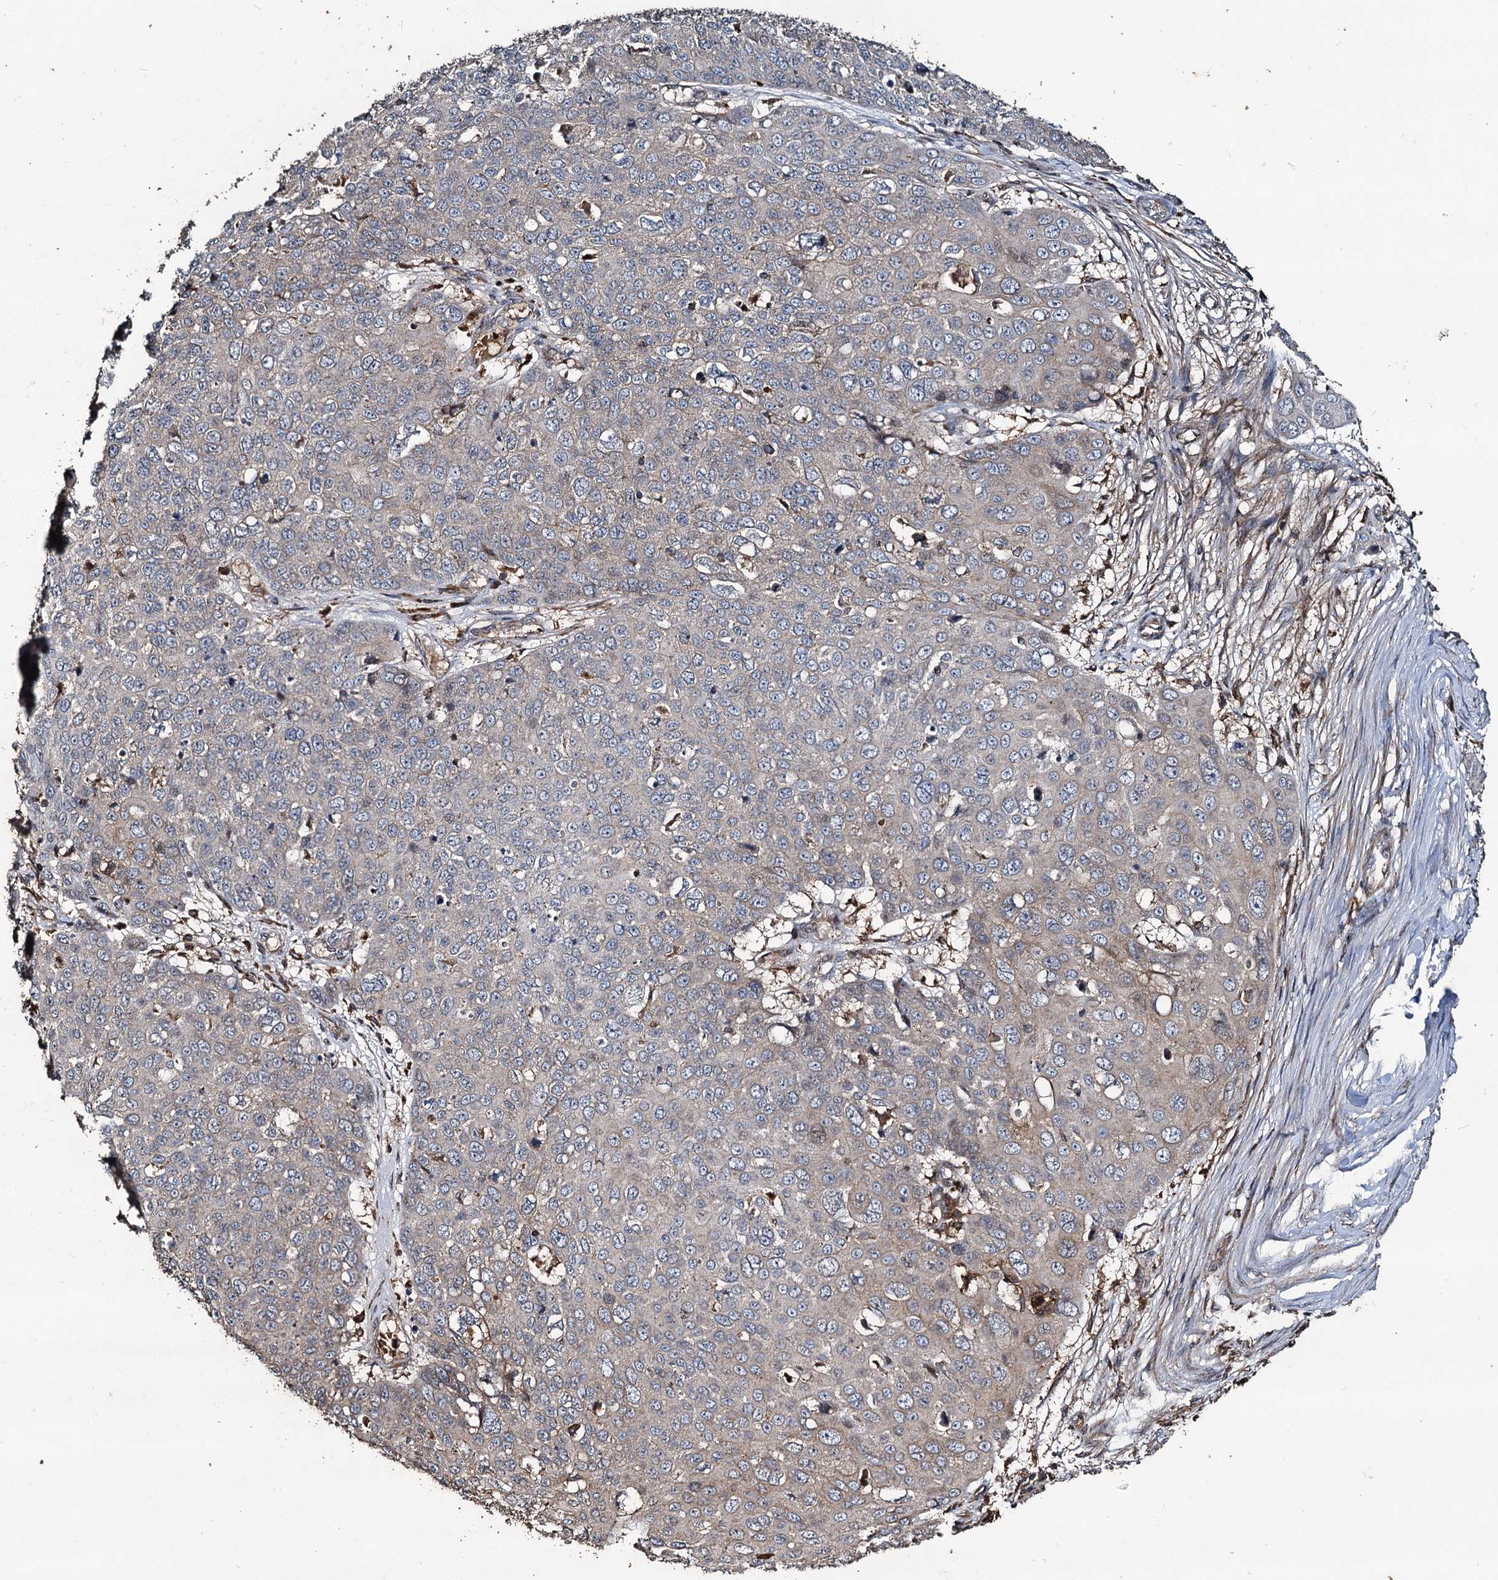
{"staining": {"intensity": "weak", "quantity": "<25%", "location": "cytoplasmic/membranous"}, "tissue": "skin cancer", "cell_type": "Tumor cells", "image_type": "cancer", "snomed": [{"axis": "morphology", "description": "Squamous cell carcinoma, NOS"}, {"axis": "topography", "description": "Skin"}], "caption": "Immunohistochemical staining of human skin cancer (squamous cell carcinoma) exhibits no significant staining in tumor cells.", "gene": "NOTCH2NLA", "patient": {"sex": "male", "age": 71}}